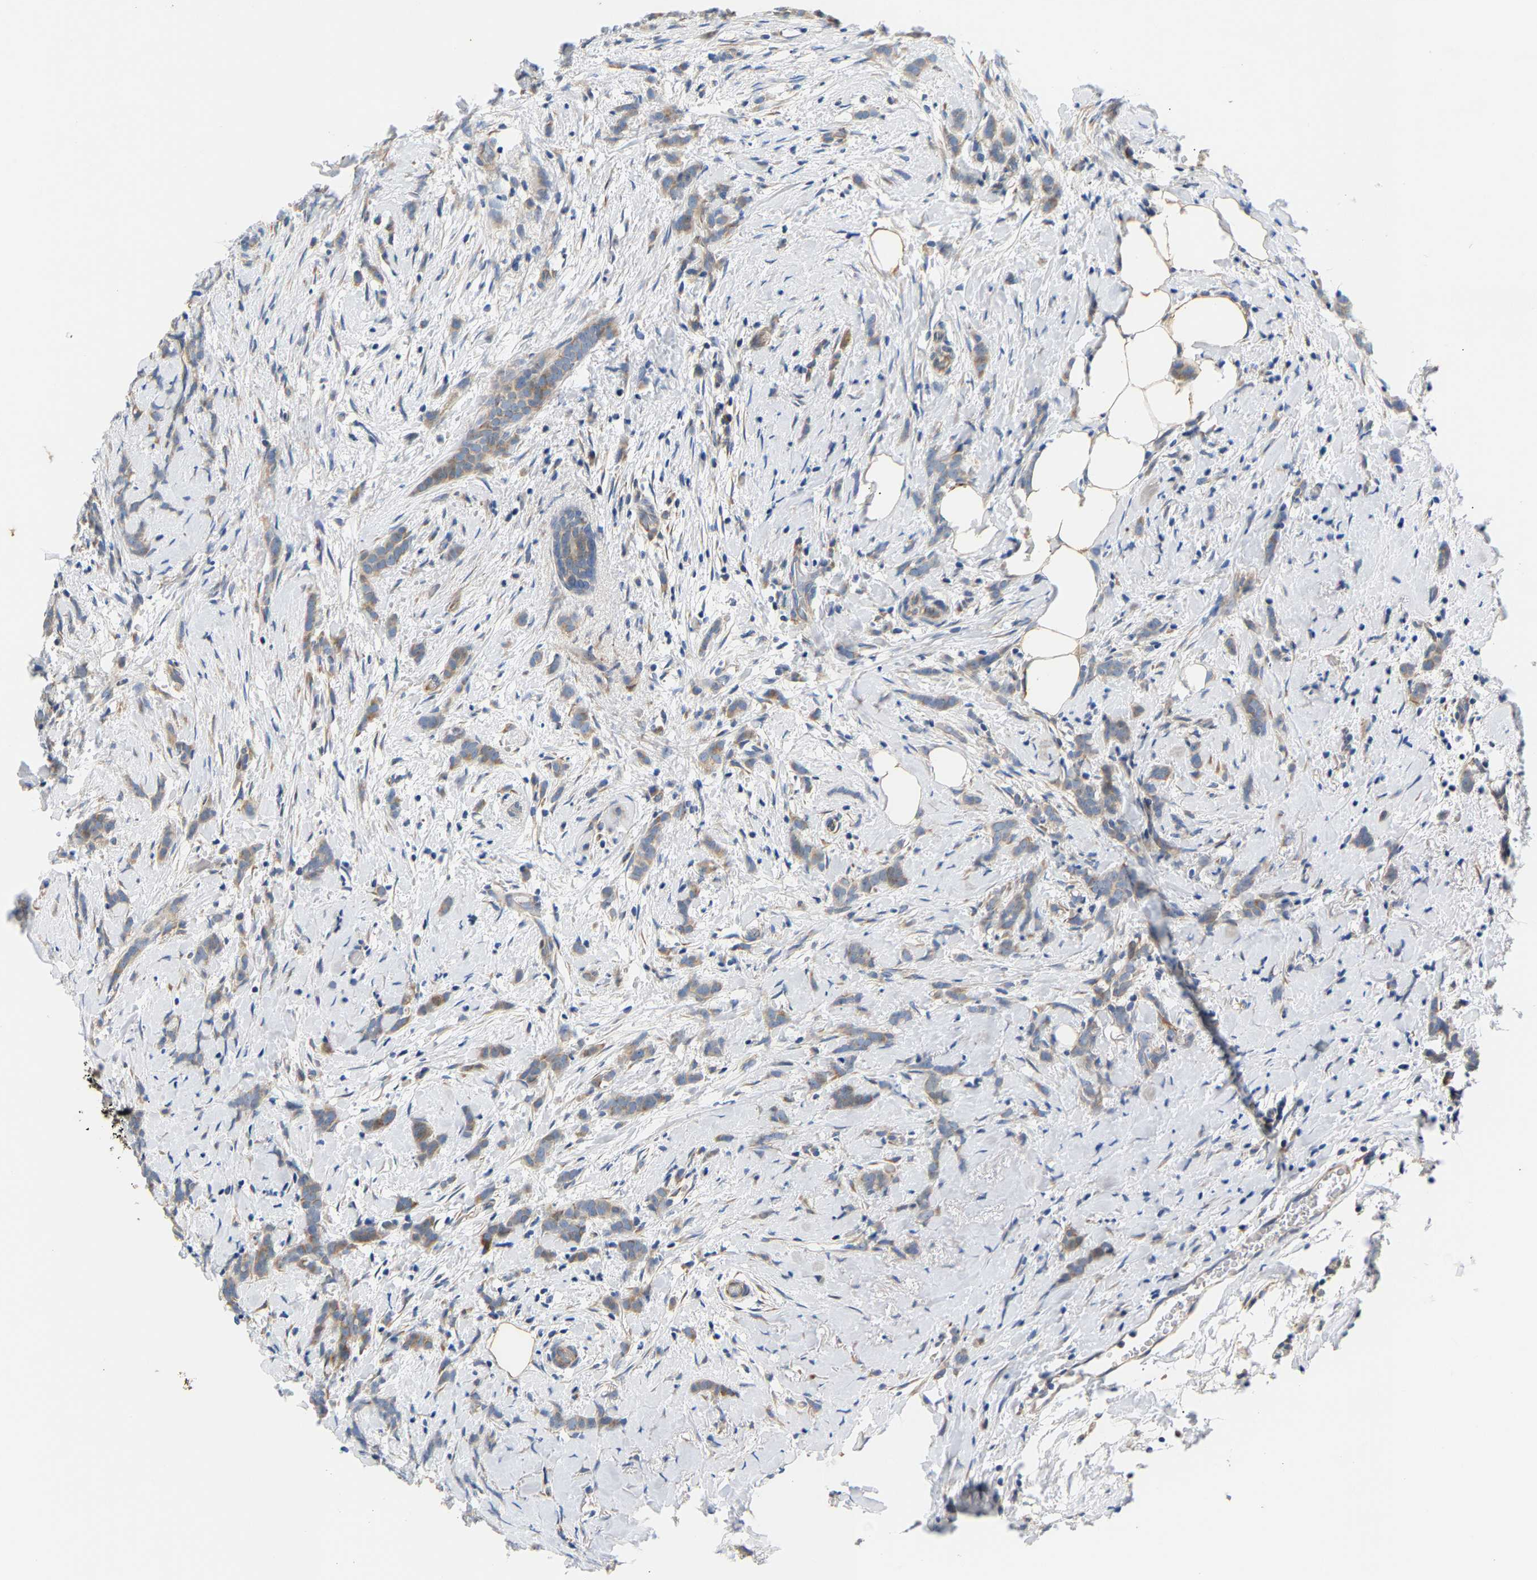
{"staining": {"intensity": "weak", "quantity": ">75%", "location": "cytoplasmic/membranous"}, "tissue": "breast cancer", "cell_type": "Tumor cells", "image_type": "cancer", "snomed": [{"axis": "morphology", "description": "Lobular carcinoma, in situ"}, {"axis": "morphology", "description": "Lobular carcinoma"}, {"axis": "topography", "description": "Breast"}], "caption": "Human lobular carcinoma (breast) stained with a protein marker exhibits weak staining in tumor cells.", "gene": "TMEM168", "patient": {"sex": "female", "age": 41}}